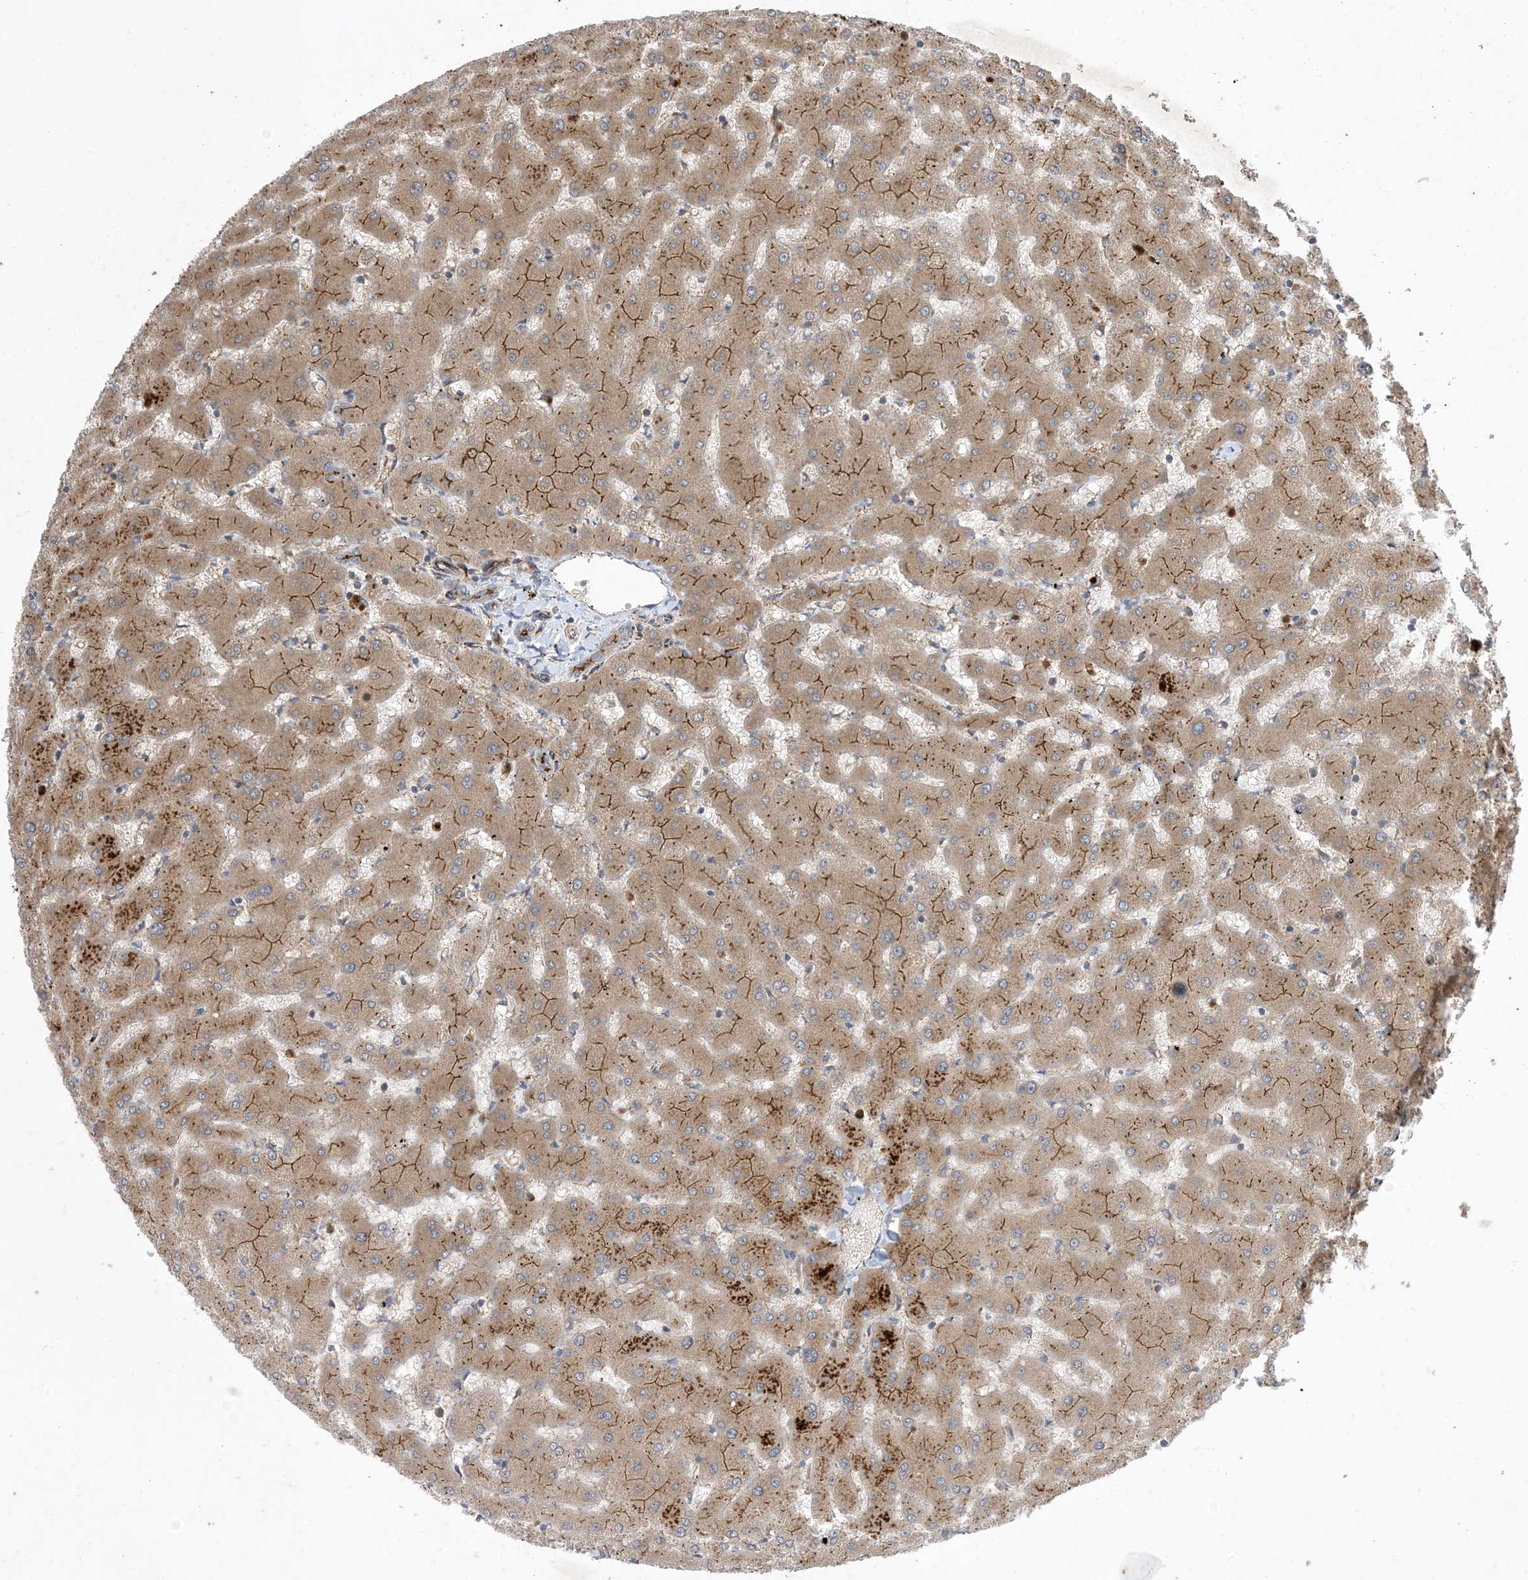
{"staining": {"intensity": "moderate", "quantity": "<25%", "location": "cytoplasmic/membranous"}, "tissue": "liver", "cell_type": "Cholangiocytes", "image_type": "normal", "snomed": [{"axis": "morphology", "description": "Normal tissue, NOS"}, {"axis": "topography", "description": "Liver"}], "caption": "Immunohistochemistry histopathology image of normal liver: liver stained using immunohistochemistry exhibits low levels of moderate protein expression localized specifically in the cytoplasmic/membranous of cholangiocytes, appearing as a cytoplasmic/membranous brown color.", "gene": "OTOP1", "patient": {"sex": "female", "age": 63}}